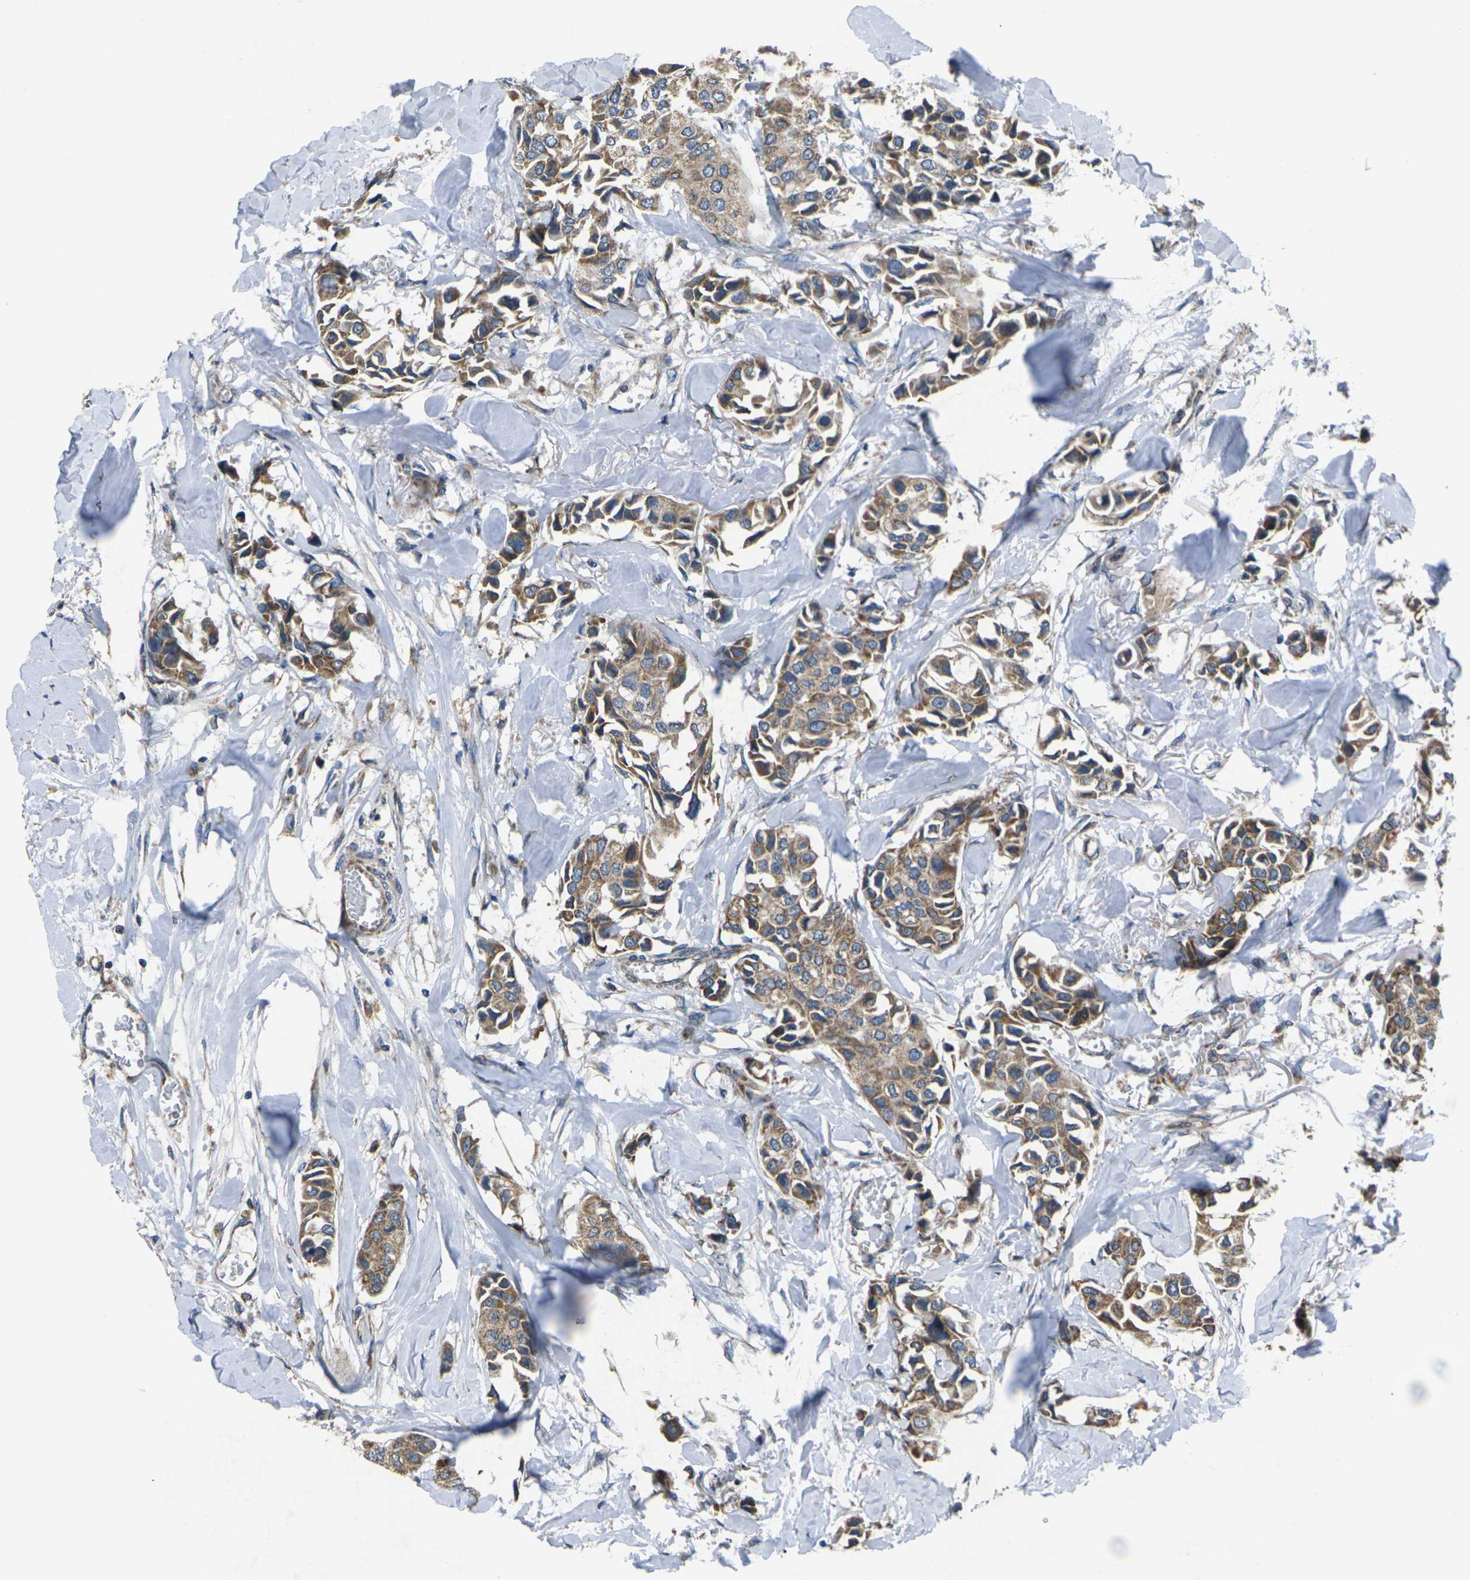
{"staining": {"intensity": "moderate", "quantity": ">75%", "location": "cytoplasmic/membranous"}, "tissue": "breast cancer", "cell_type": "Tumor cells", "image_type": "cancer", "snomed": [{"axis": "morphology", "description": "Duct carcinoma"}, {"axis": "topography", "description": "Breast"}], "caption": "An immunohistochemistry (IHC) micrograph of neoplastic tissue is shown. Protein staining in brown labels moderate cytoplasmic/membranous positivity in invasive ductal carcinoma (breast) within tumor cells.", "gene": "TMEM120B", "patient": {"sex": "female", "age": 80}}